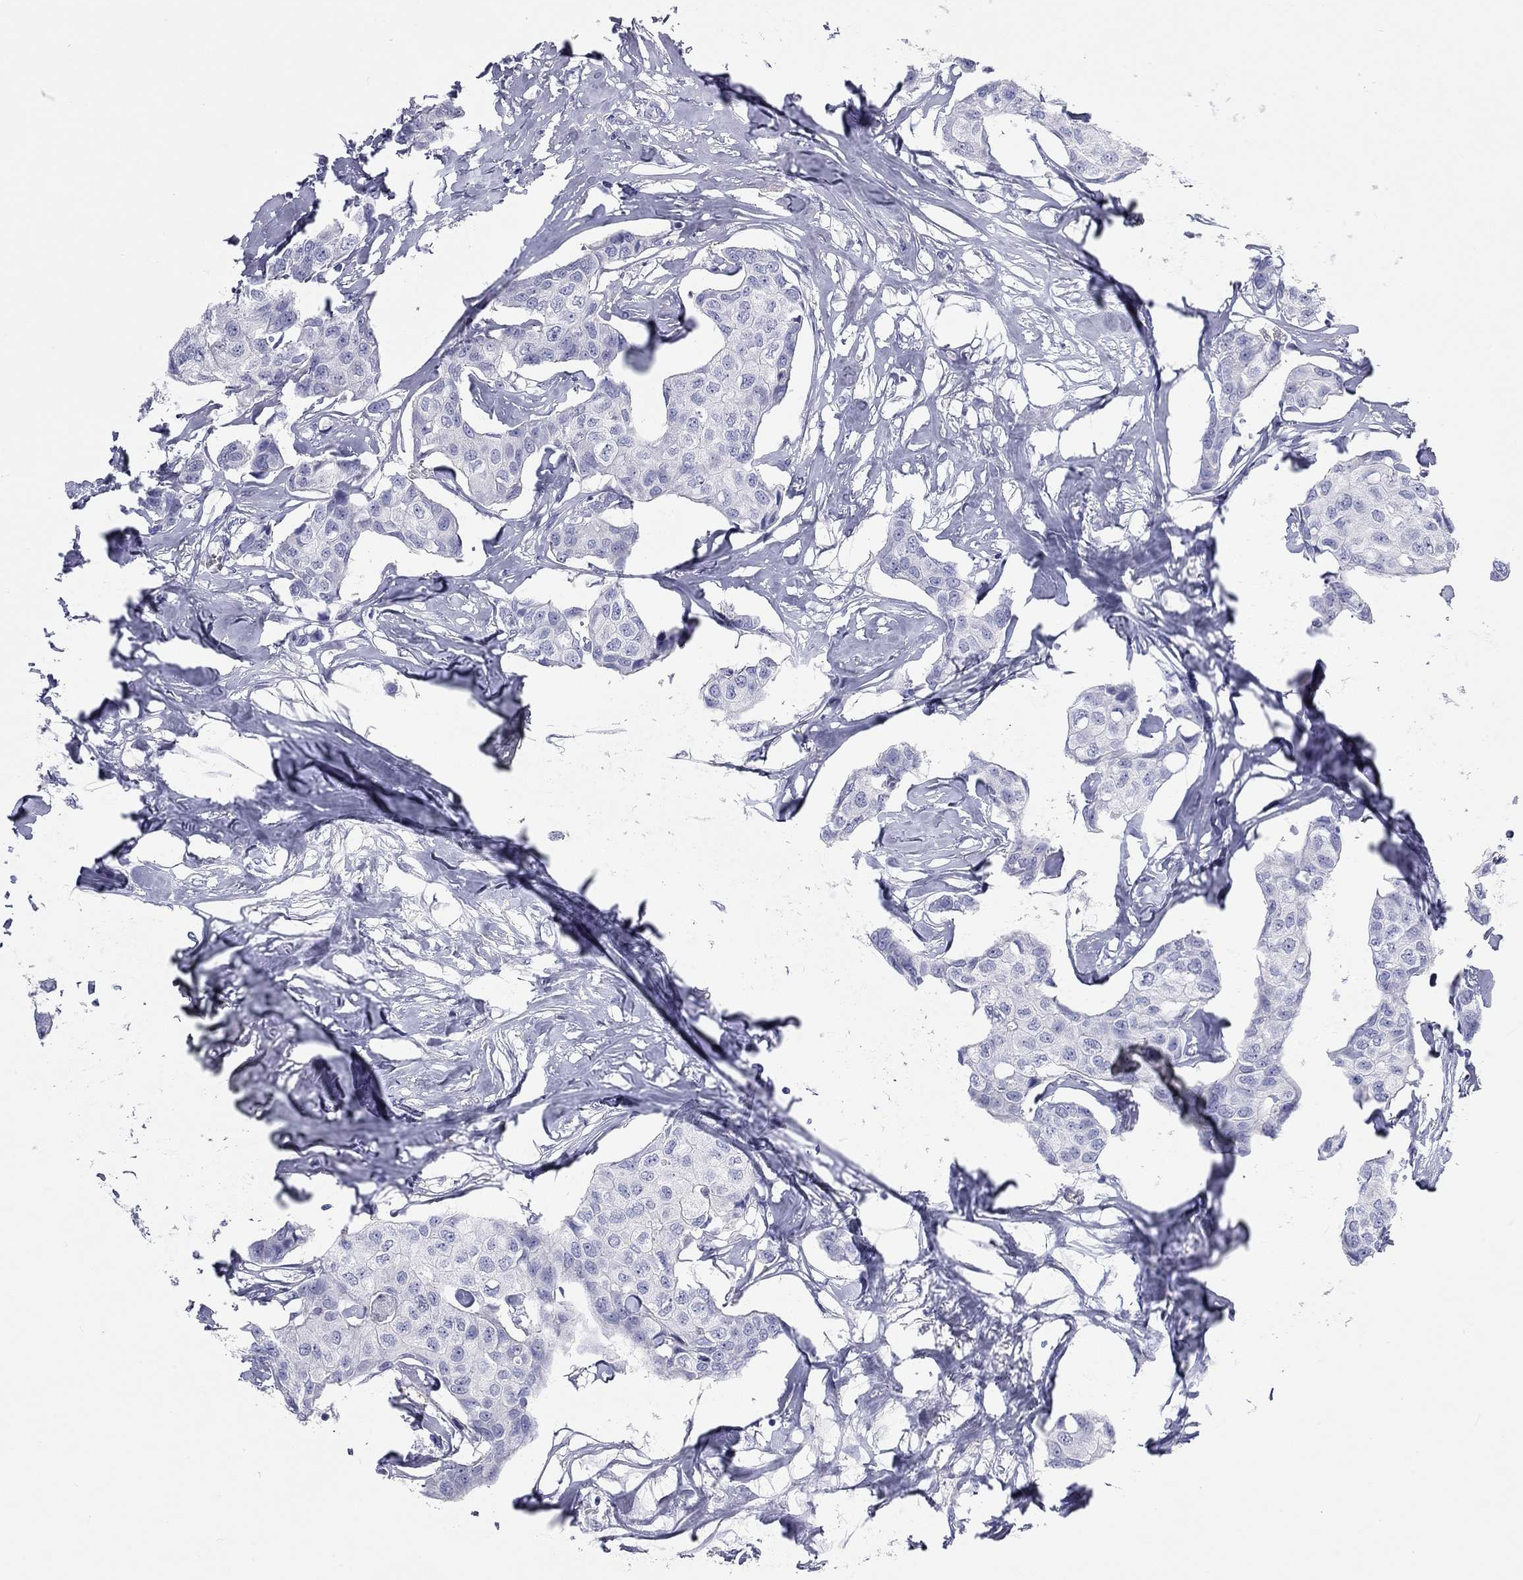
{"staining": {"intensity": "negative", "quantity": "none", "location": "none"}, "tissue": "breast cancer", "cell_type": "Tumor cells", "image_type": "cancer", "snomed": [{"axis": "morphology", "description": "Duct carcinoma"}, {"axis": "topography", "description": "Breast"}], "caption": "There is no significant positivity in tumor cells of breast cancer. (DAB (3,3'-diaminobenzidine) immunohistochemistry (IHC) visualized using brightfield microscopy, high magnification).", "gene": "PCDHGC5", "patient": {"sex": "female", "age": 80}}